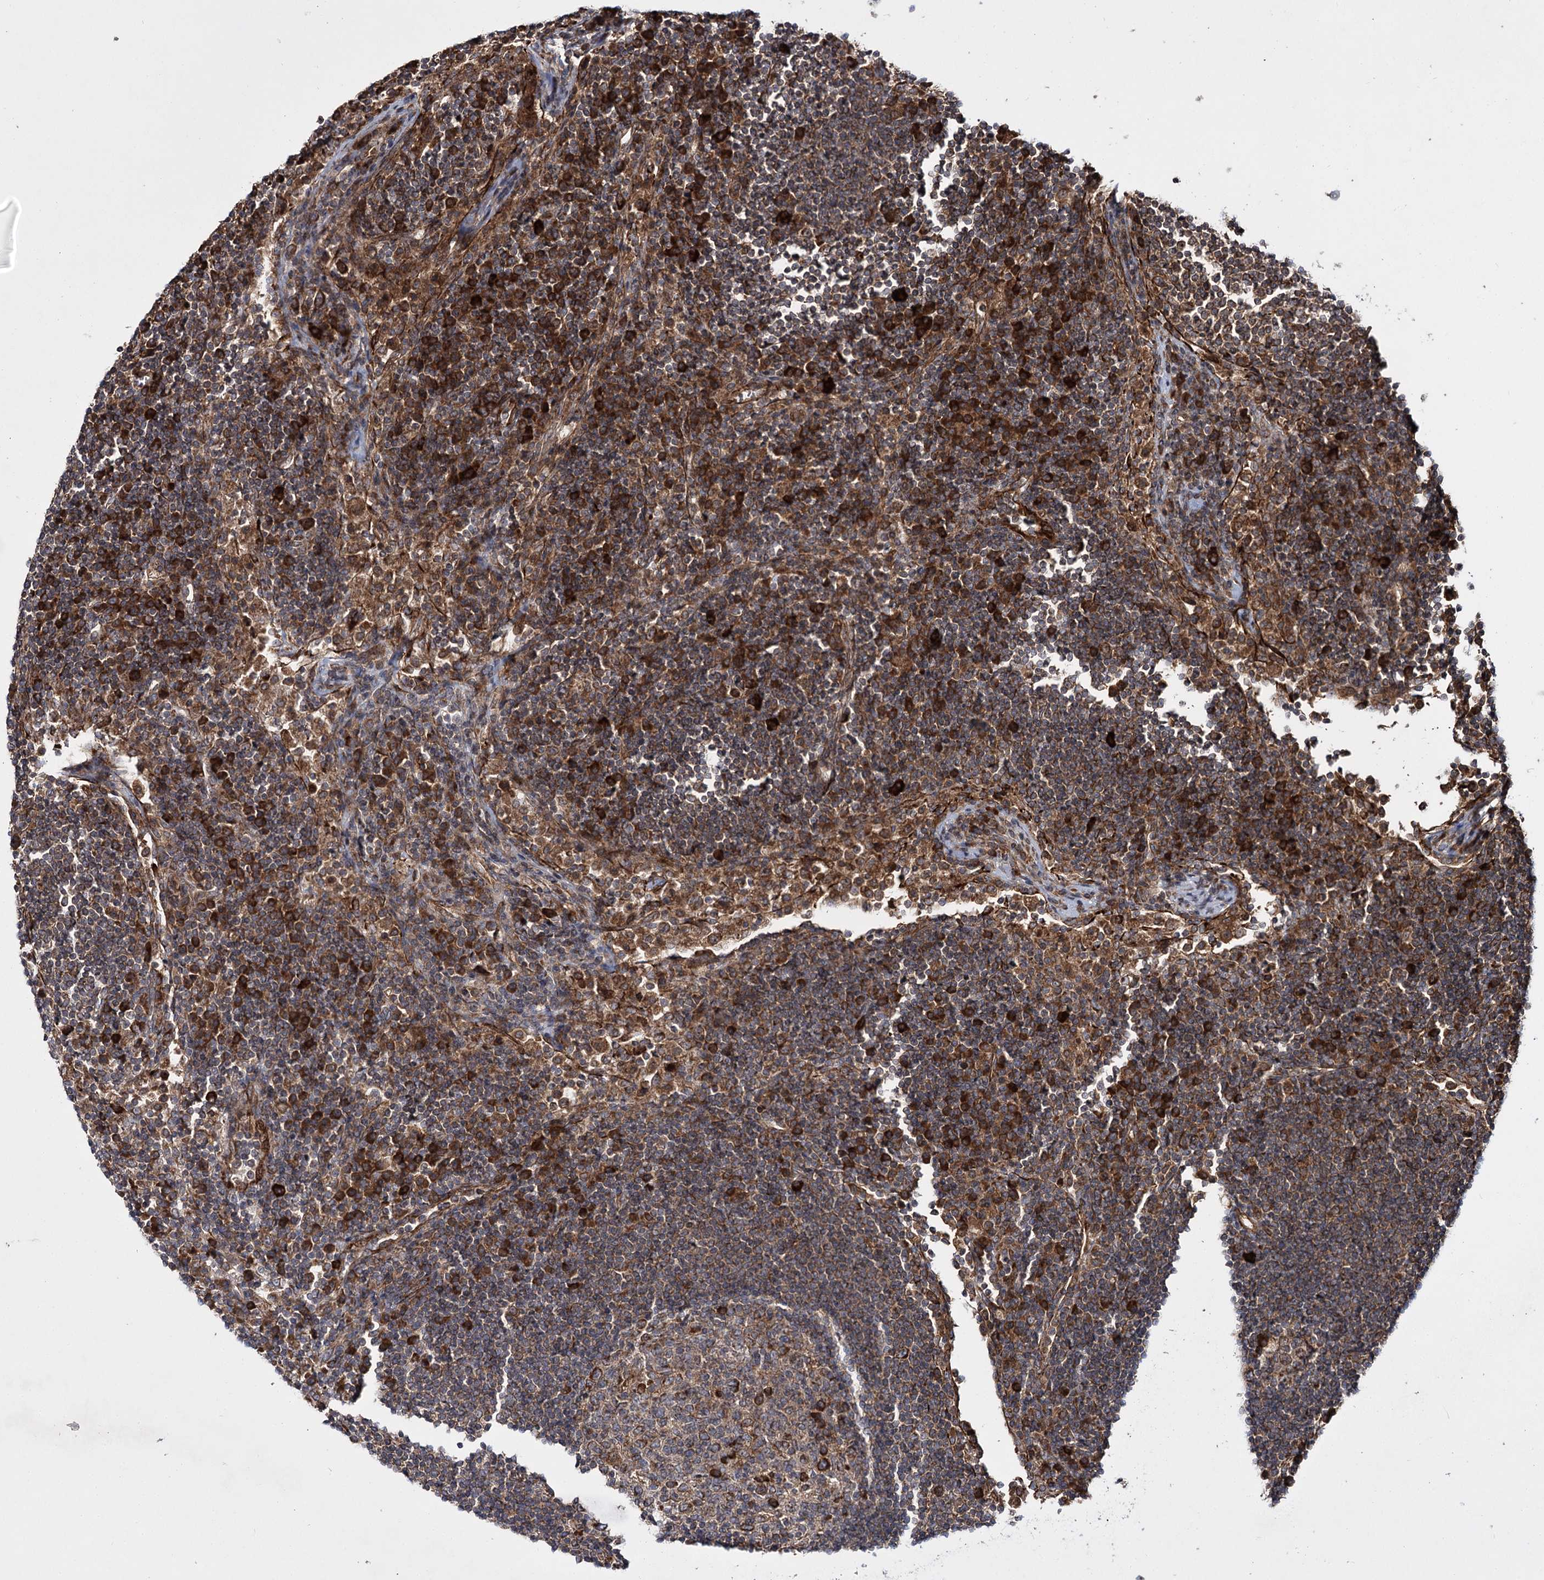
{"staining": {"intensity": "strong", "quantity": "<25%", "location": "cytoplasmic/membranous"}, "tissue": "lymph node", "cell_type": "Germinal center cells", "image_type": "normal", "snomed": [{"axis": "morphology", "description": "Normal tissue, NOS"}, {"axis": "topography", "description": "Lymph node"}], "caption": "High-power microscopy captured an IHC histopathology image of benign lymph node, revealing strong cytoplasmic/membranous staining in approximately <25% of germinal center cells.", "gene": "HECTD2", "patient": {"sex": "female", "age": 53}}